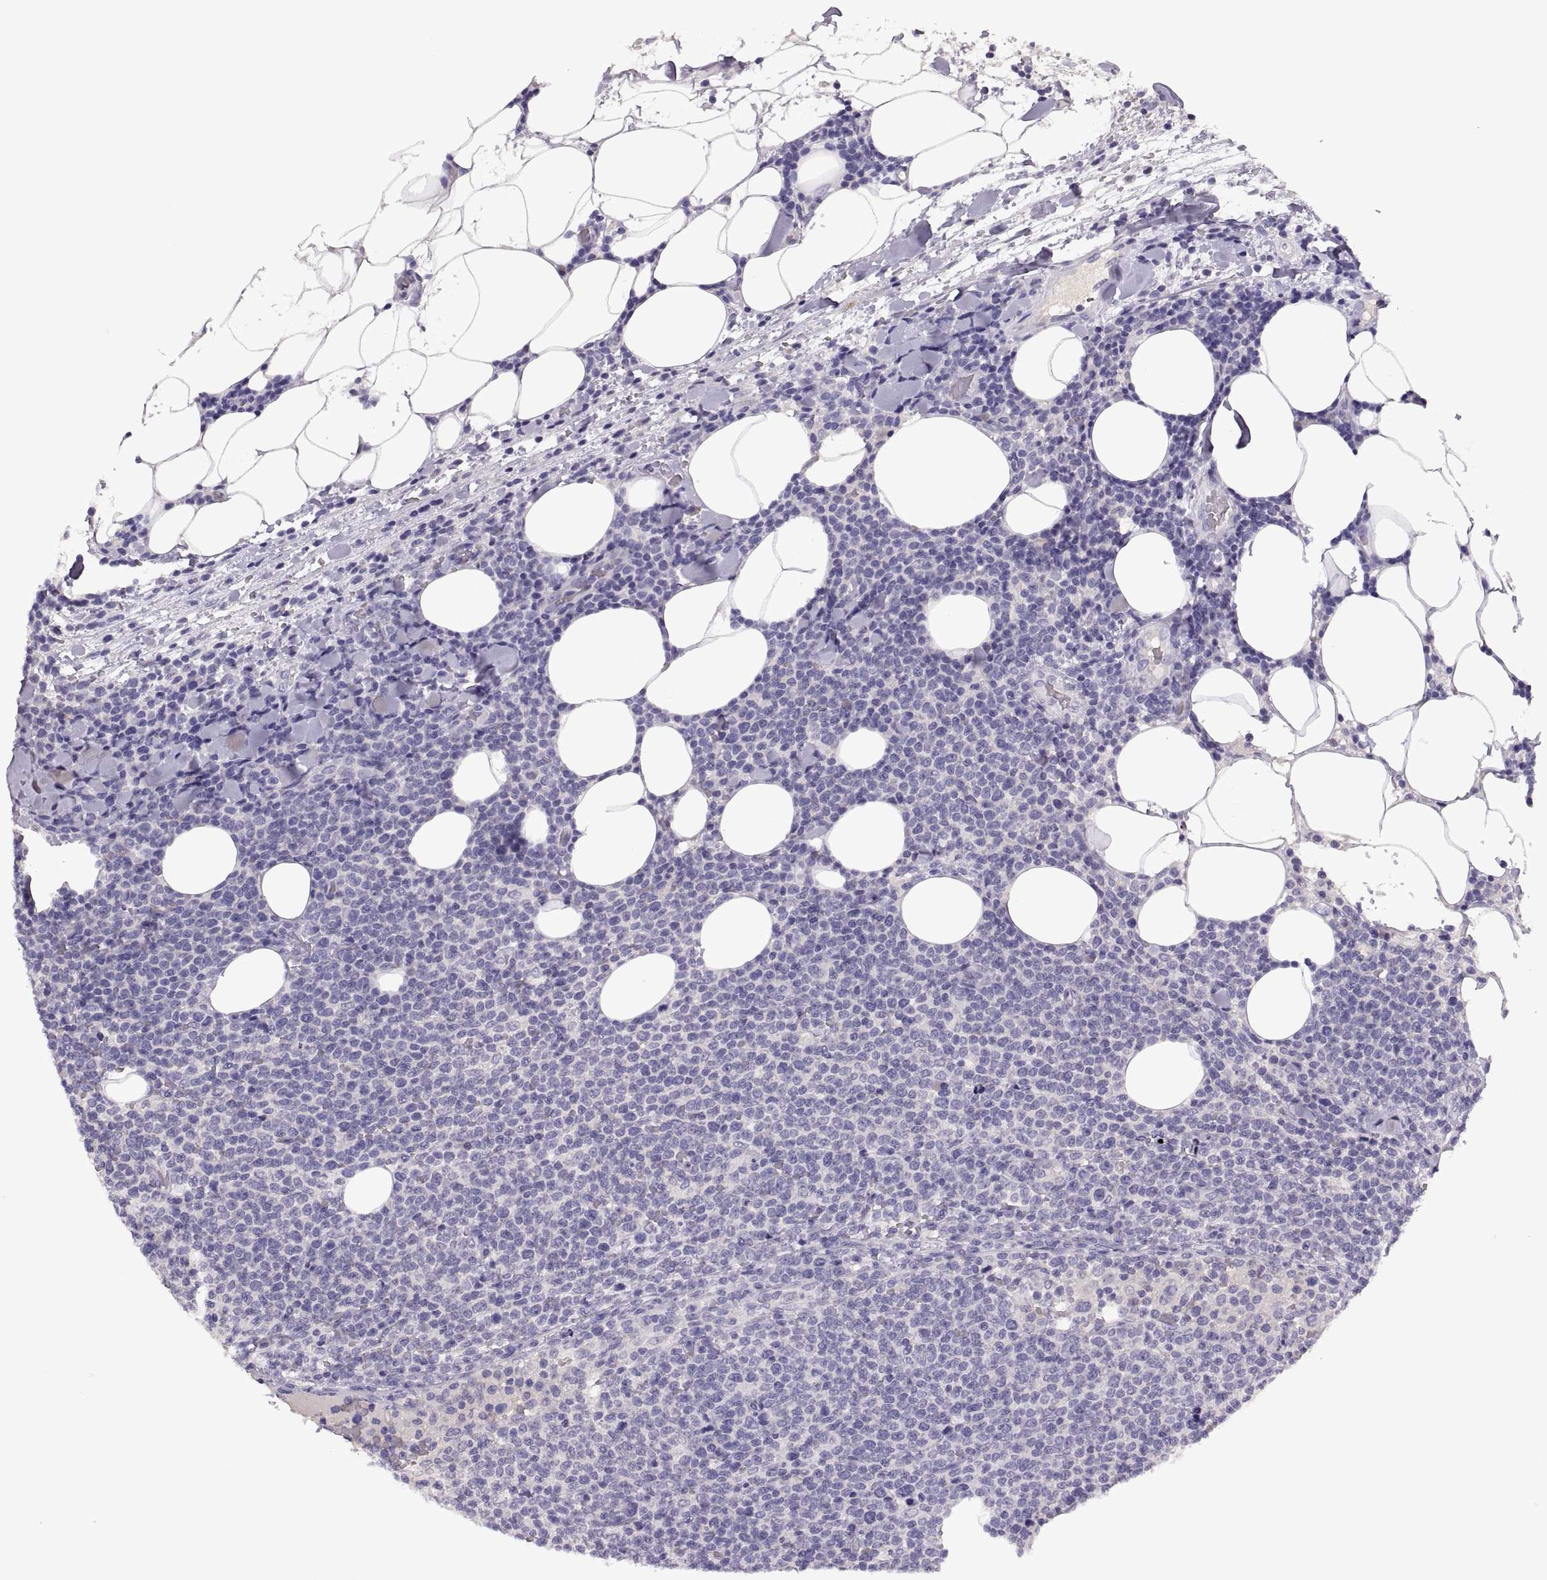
{"staining": {"intensity": "negative", "quantity": "none", "location": "none"}, "tissue": "lymphoma", "cell_type": "Tumor cells", "image_type": "cancer", "snomed": [{"axis": "morphology", "description": "Malignant lymphoma, non-Hodgkin's type, High grade"}, {"axis": "topography", "description": "Lymph node"}], "caption": "Protein analysis of lymphoma displays no significant expression in tumor cells. (Stains: DAB immunohistochemistry (IHC) with hematoxylin counter stain, Microscopy: brightfield microscopy at high magnification).", "gene": "TBX19", "patient": {"sex": "male", "age": 61}}